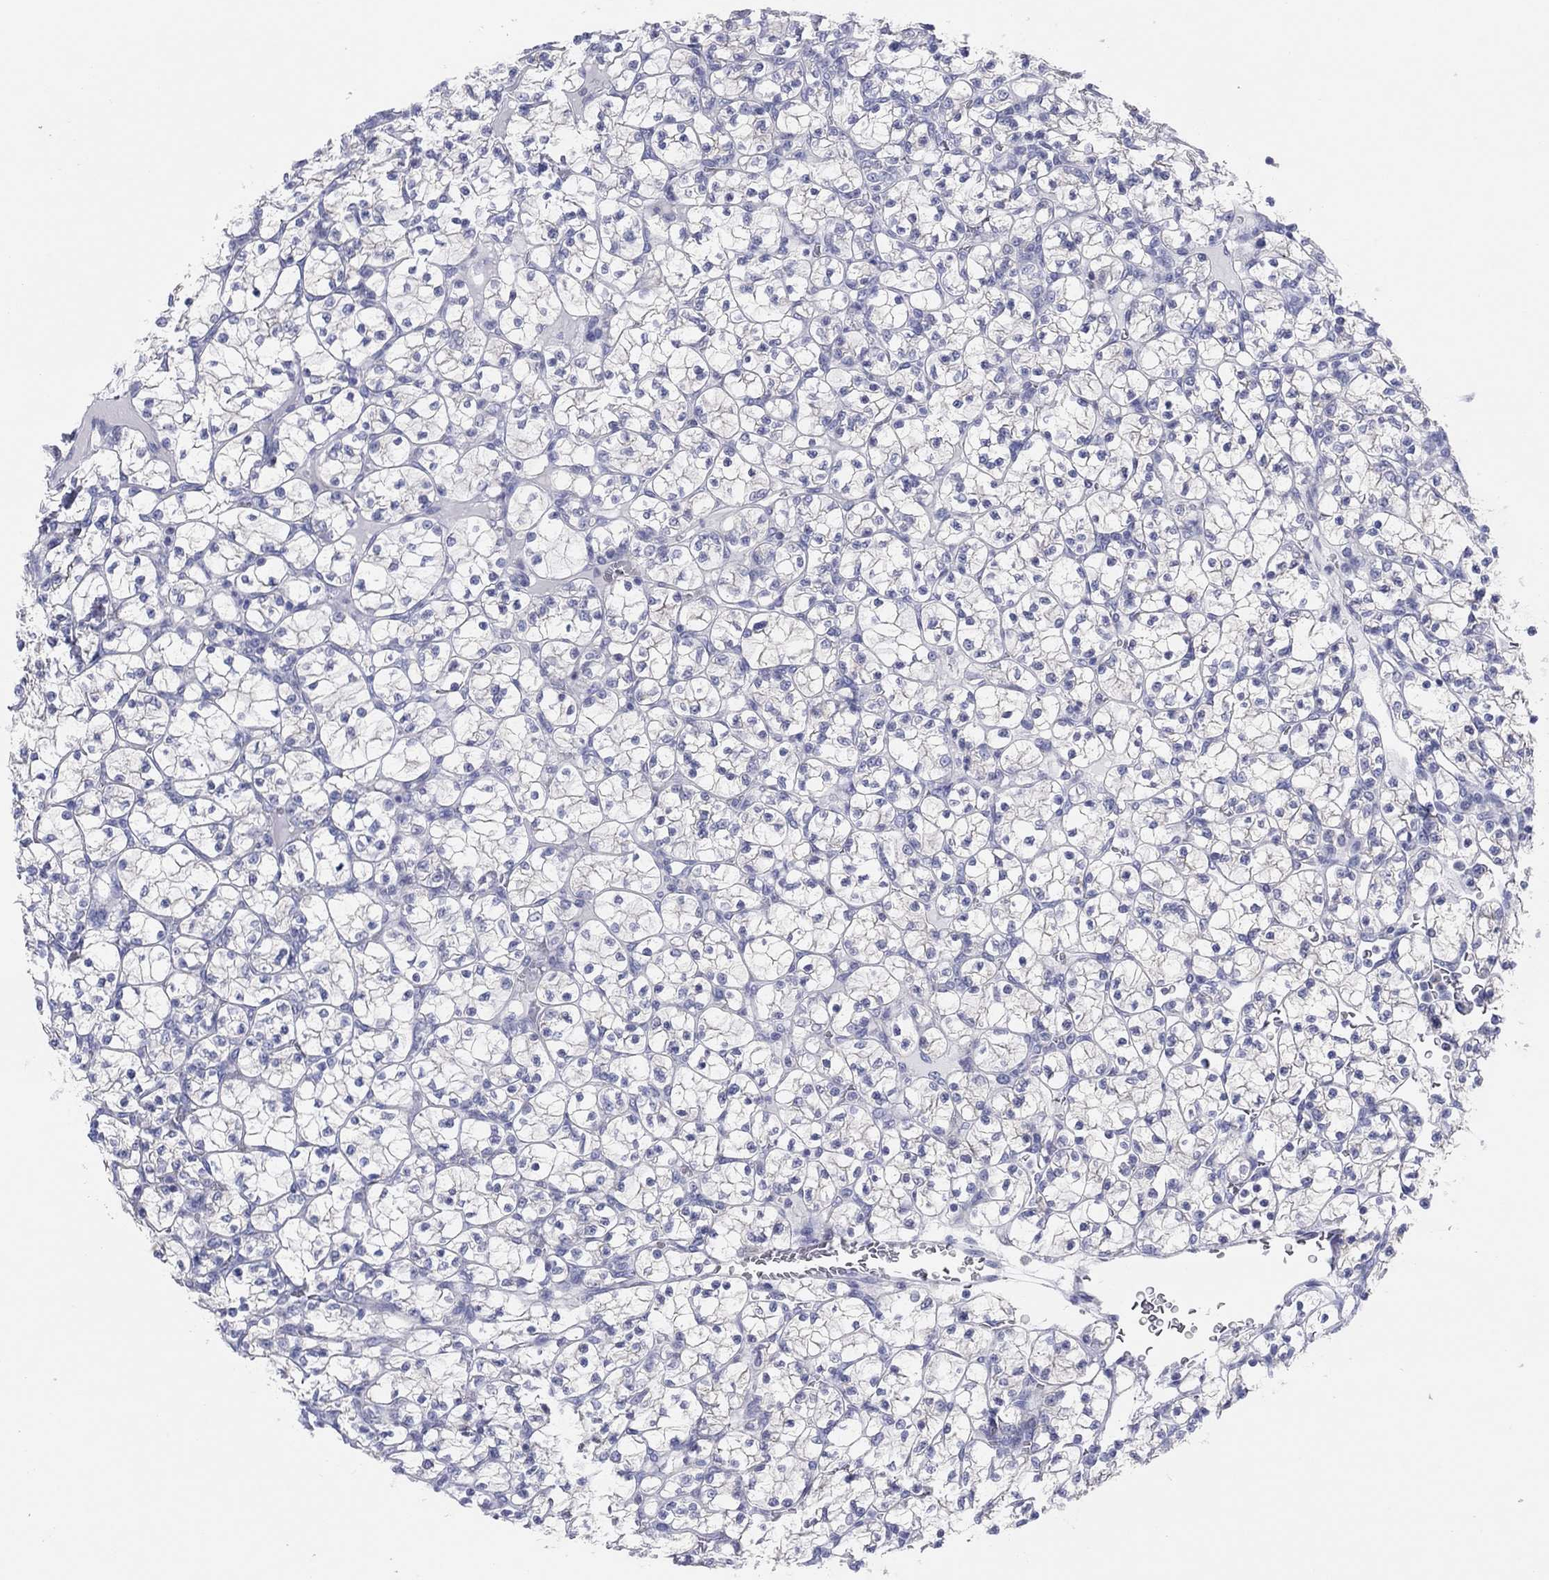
{"staining": {"intensity": "negative", "quantity": "none", "location": "none"}, "tissue": "renal cancer", "cell_type": "Tumor cells", "image_type": "cancer", "snomed": [{"axis": "morphology", "description": "Adenocarcinoma, NOS"}, {"axis": "topography", "description": "Kidney"}], "caption": "DAB (3,3'-diaminobenzidine) immunohistochemical staining of renal cancer (adenocarcinoma) reveals no significant positivity in tumor cells.", "gene": "CPNE6", "patient": {"sex": "female", "age": 89}}